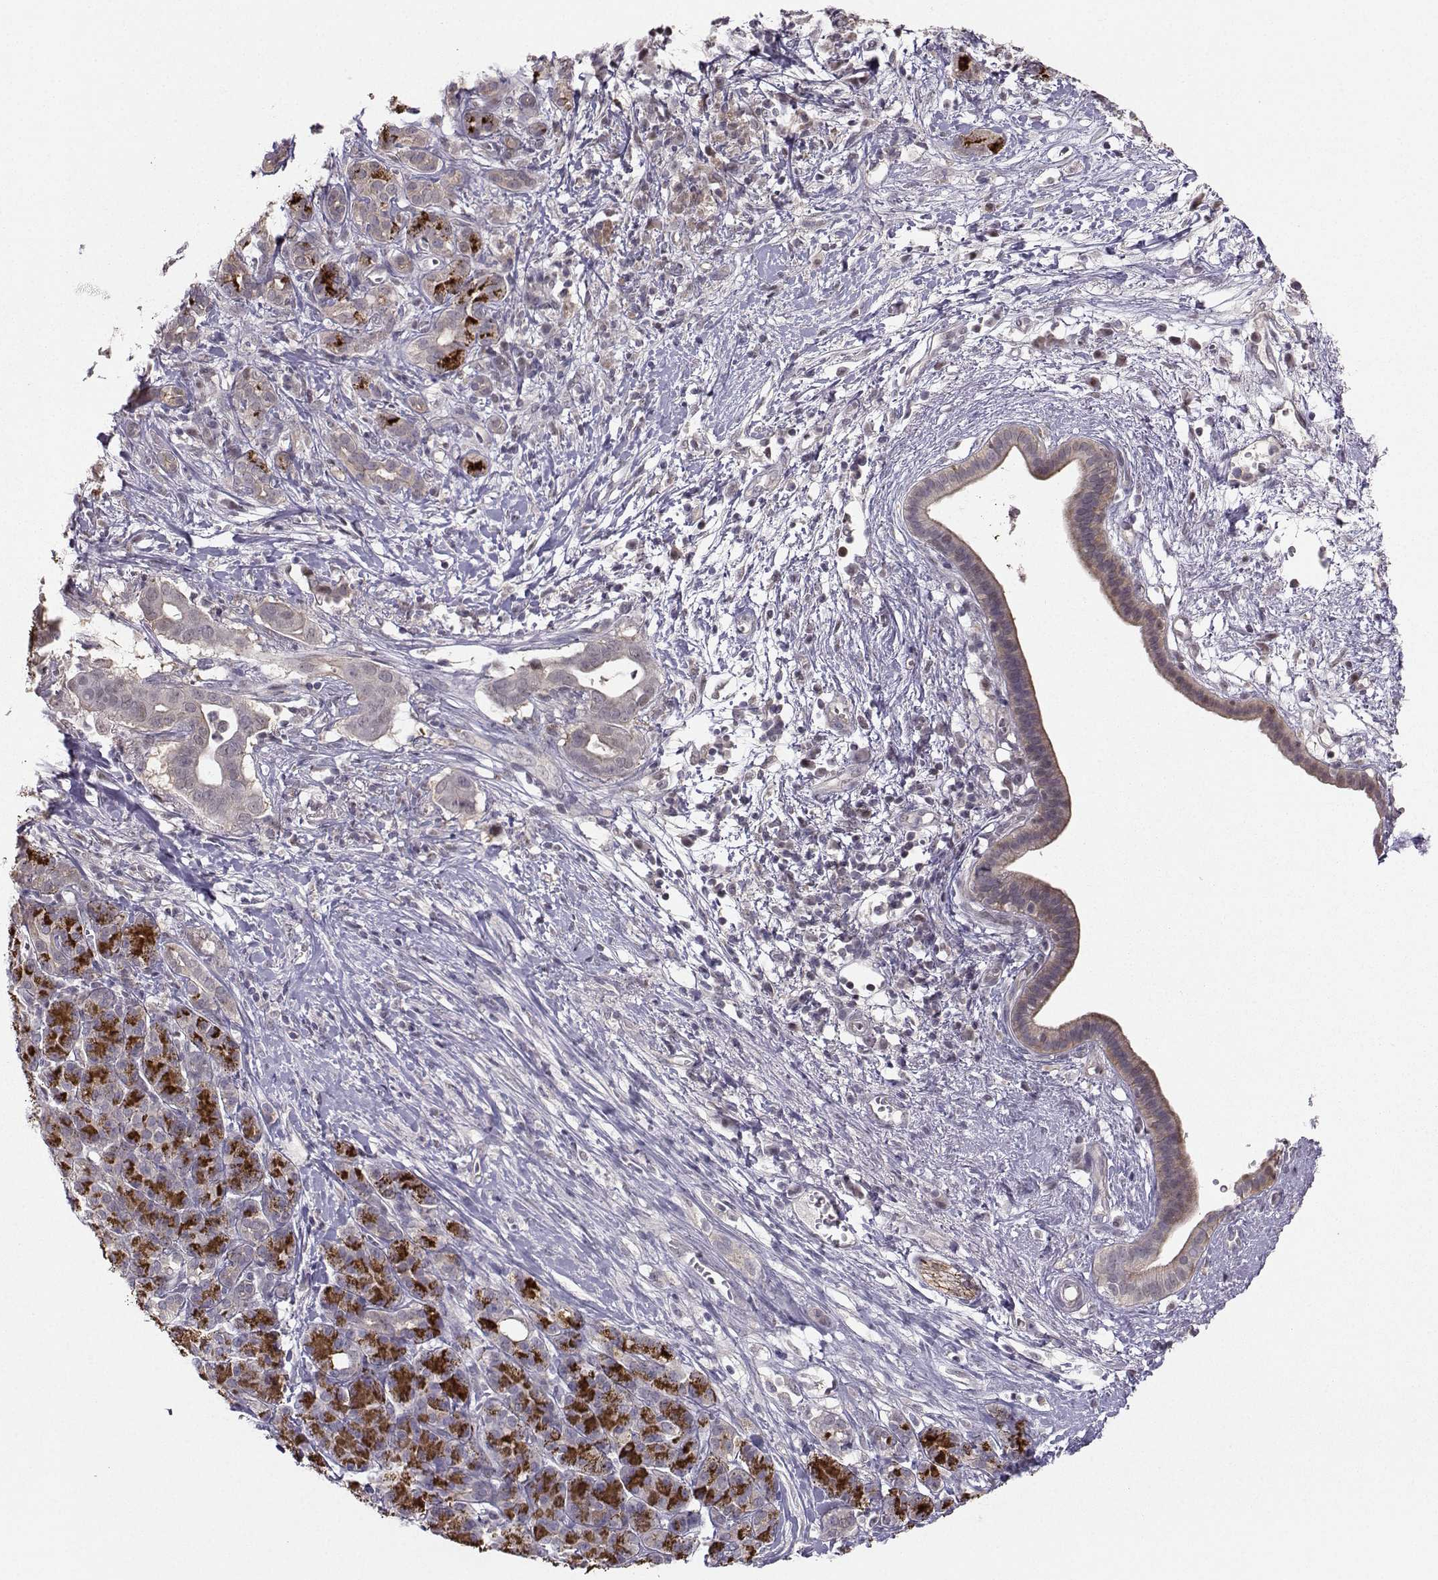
{"staining": {"intensity": "strong", "quantity": "<25%", "location": "cytoplasmic/membranous"}, "tissue": "pancreatic cancer", "cell_type": "Tumor cells", "image_type": "cancer", "snomed": [{"axis": "morphology", "description": "Adenocarcinoma, NOS"}, {"axis": "topography", "description": "Pancreas"}], "caption": "This is an image of immunohistochemistry staining of pancreatic cancer (adenocarcinoma), which shows strong expression in the cytoplasmic/membranous of tumor cells.", "gene": "PKP2", "patient": {"sex": "male", "age": 61}}